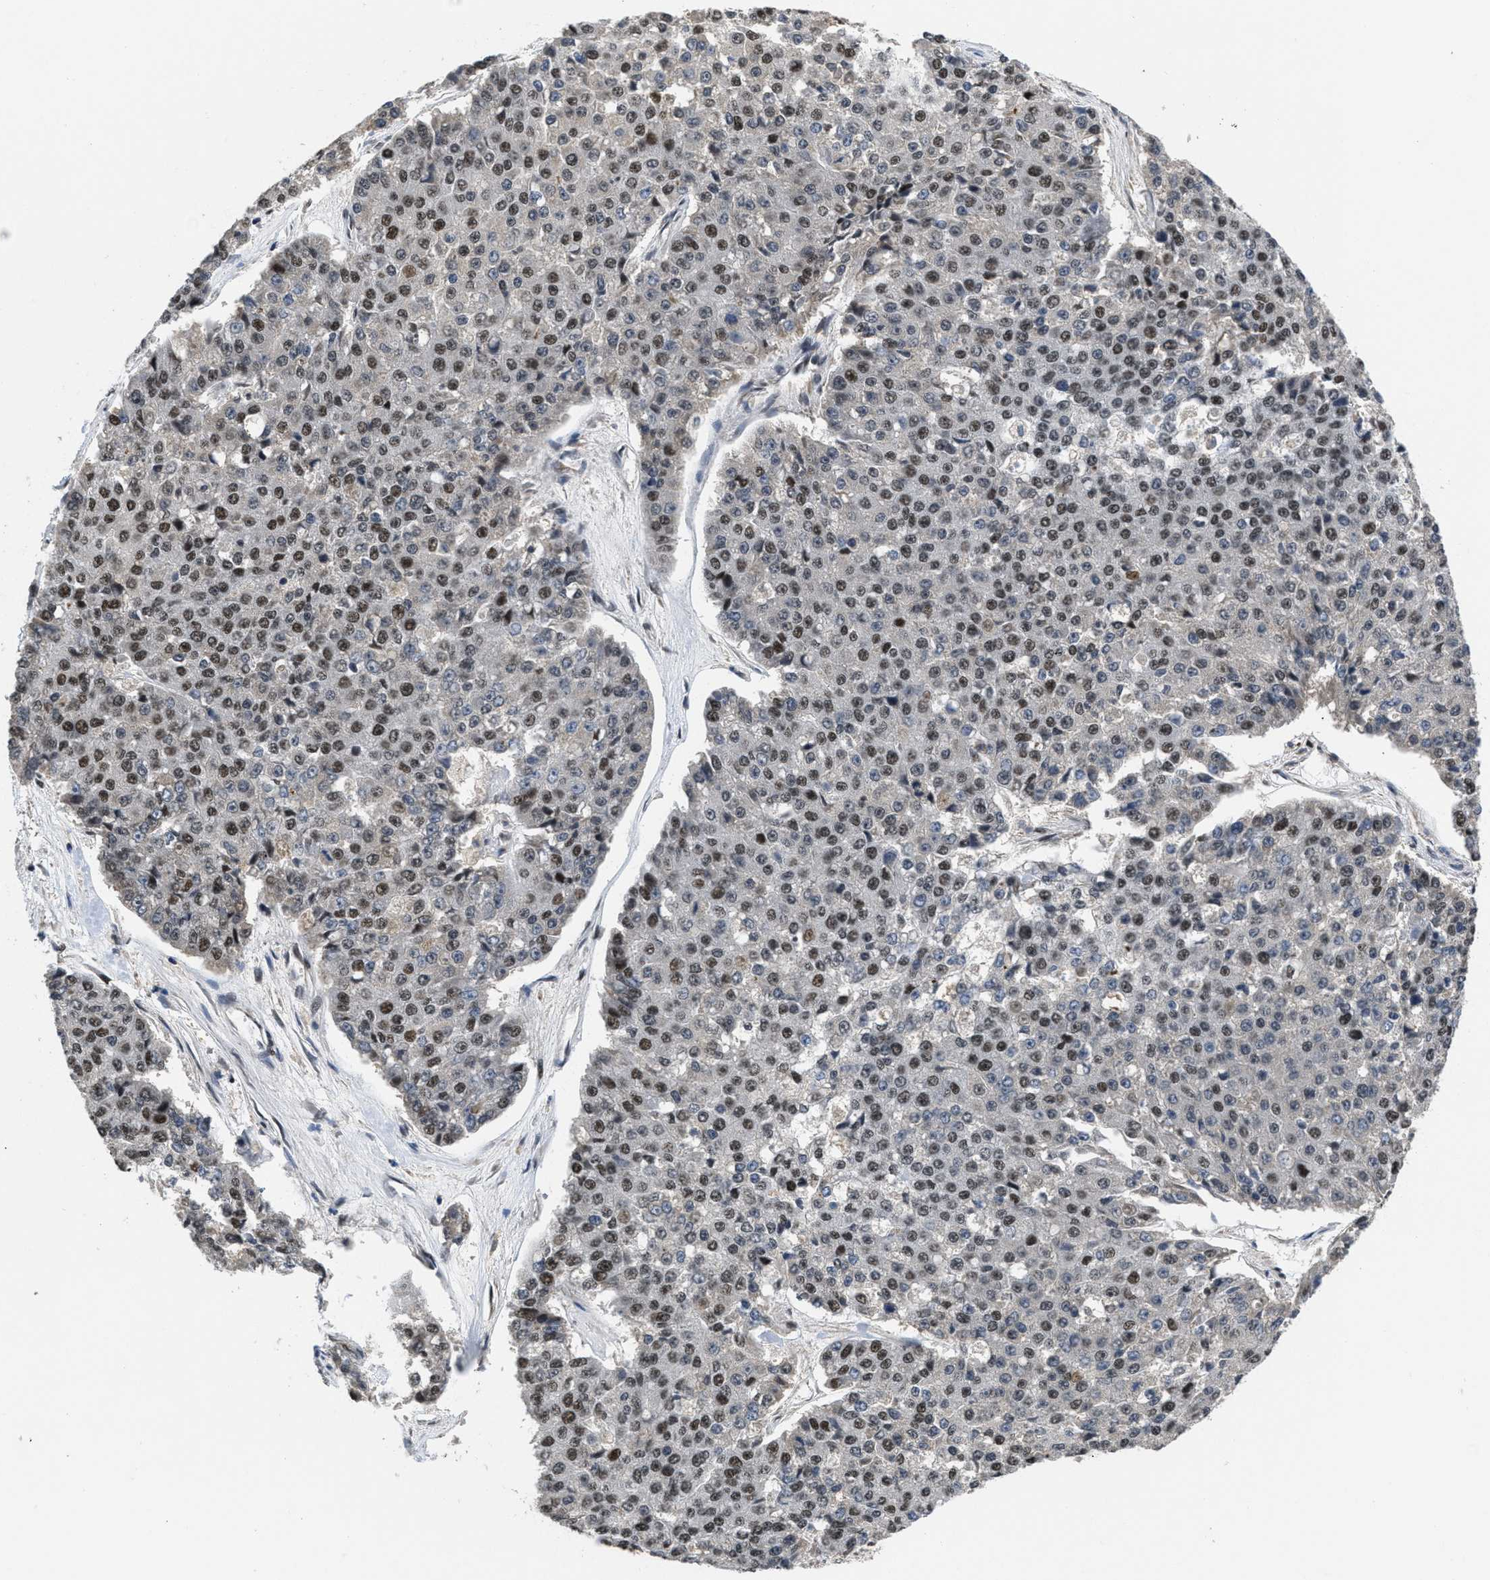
{"staining": {"intensity": "strong", "quantity": ">75%", "location": "nuclear"}, "tissue": "pancreatic cancer", "cell_type": "Tumor cells", "image_type": "cancer", "snomed": [{"axis": "morphology", "description": "Adenocarcinoma, NOS"}, {"axis": "topography", "description": "Pancreas"}], "caption": "Brown immunohistochemical staining in human pancreatic cancer (adenocarcinoma) shows strong nuclear staining in about >75% of tumor cells.", "gene": "CUL4B", "patient": {"sex": "male", "age": 50}}